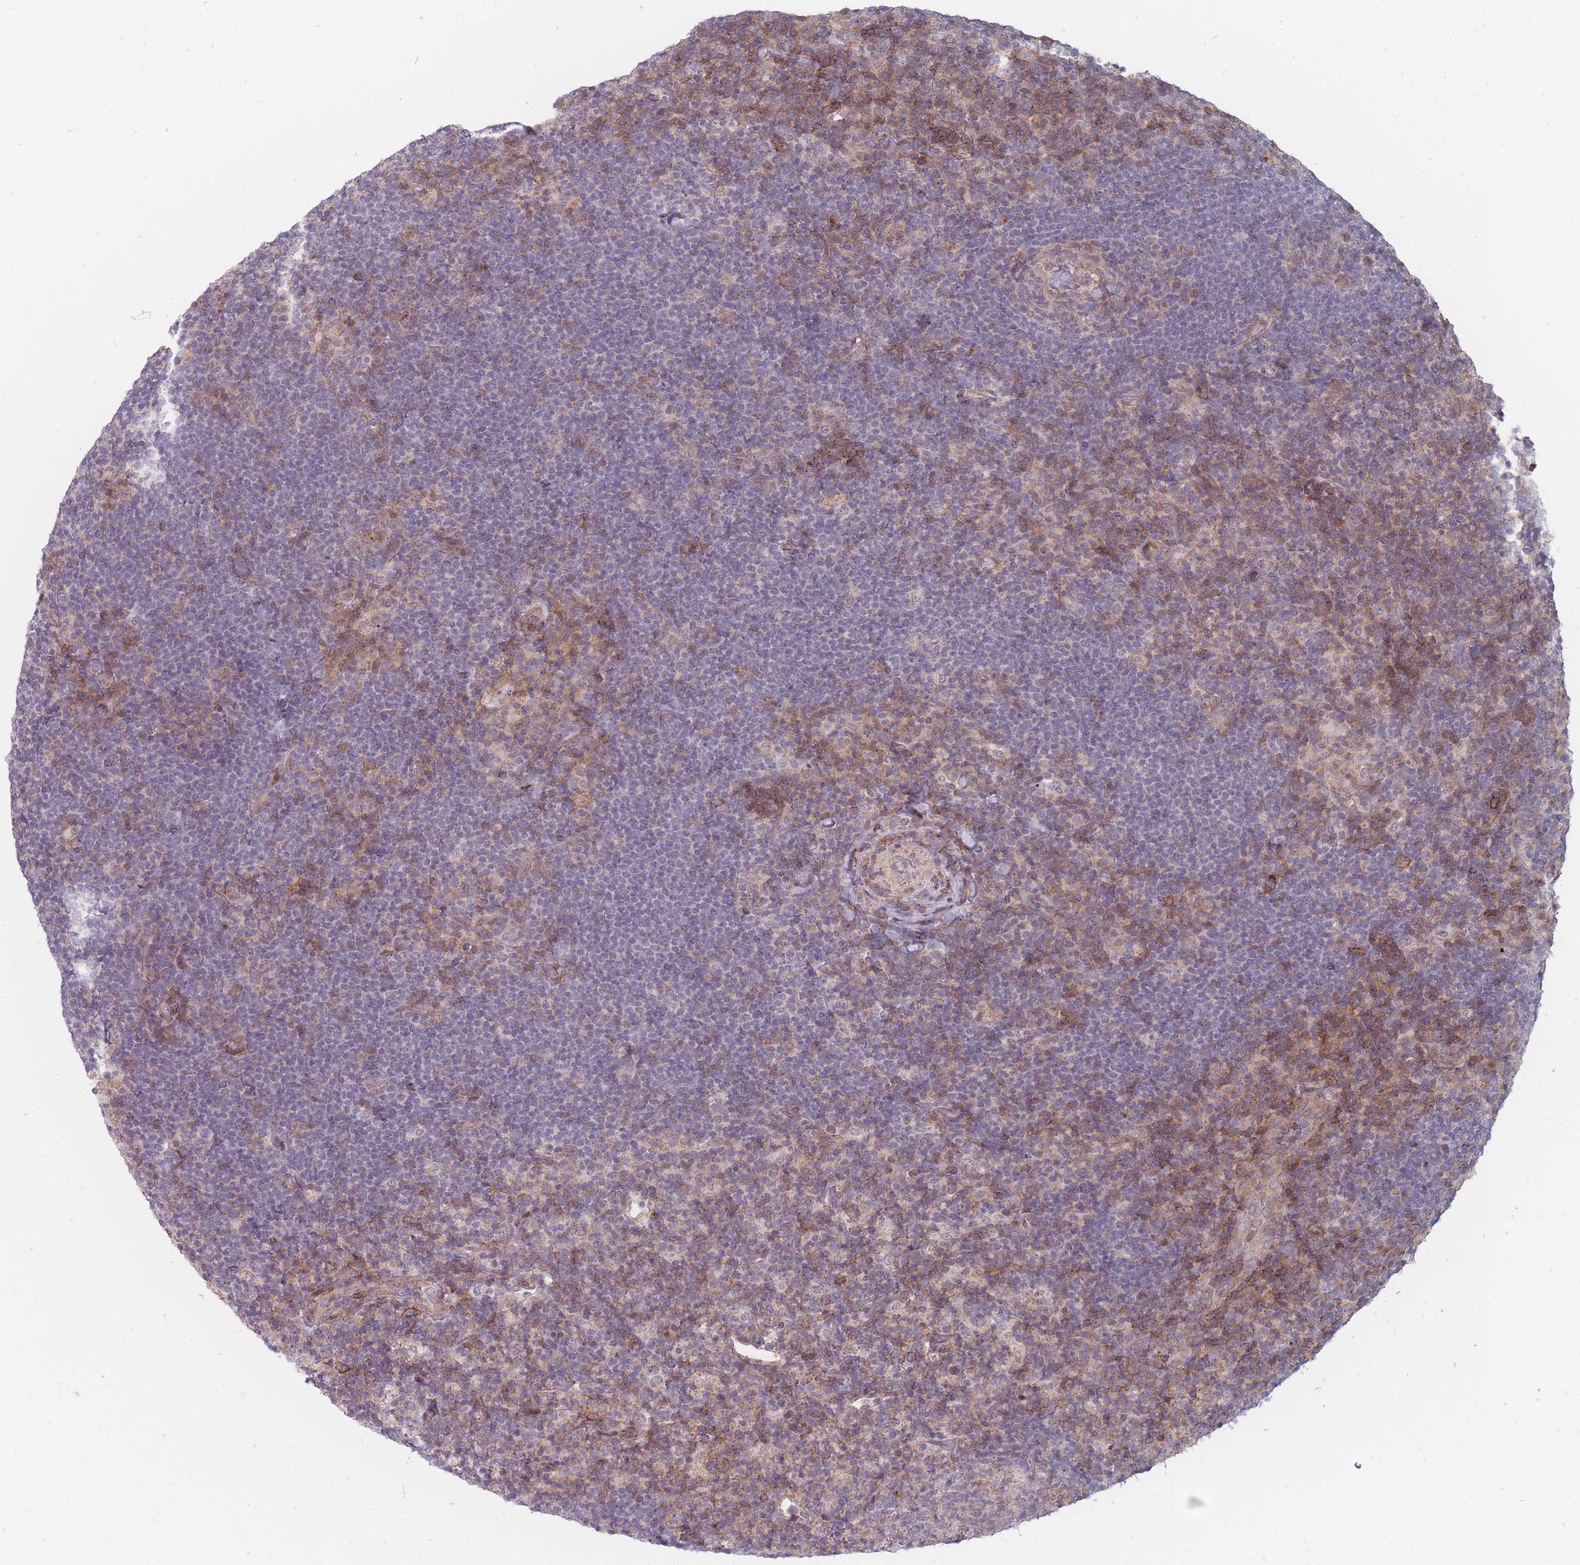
{"staining": {"intensity": "negative", "quantity": "none", "location": "none"}, "tissue": "lymphoma", "cell_type": "Tumor cells", "image_type": "cancer", "snomed": [{"axis": "morphology", "description": "Hodgkin's disease, NOS"}, {"axis": "topography", "description": "Lymph node"}], "caption": "The histopathology image demonstrates no significant staining in tumor cells of Hodgkin's disease. (Brightfield microscopy of DAB (3,3'-diaminobenzidine) IHC at high magnification).", "gene": "PCDH12", "patient": {"sex": "female", "age": 57}}